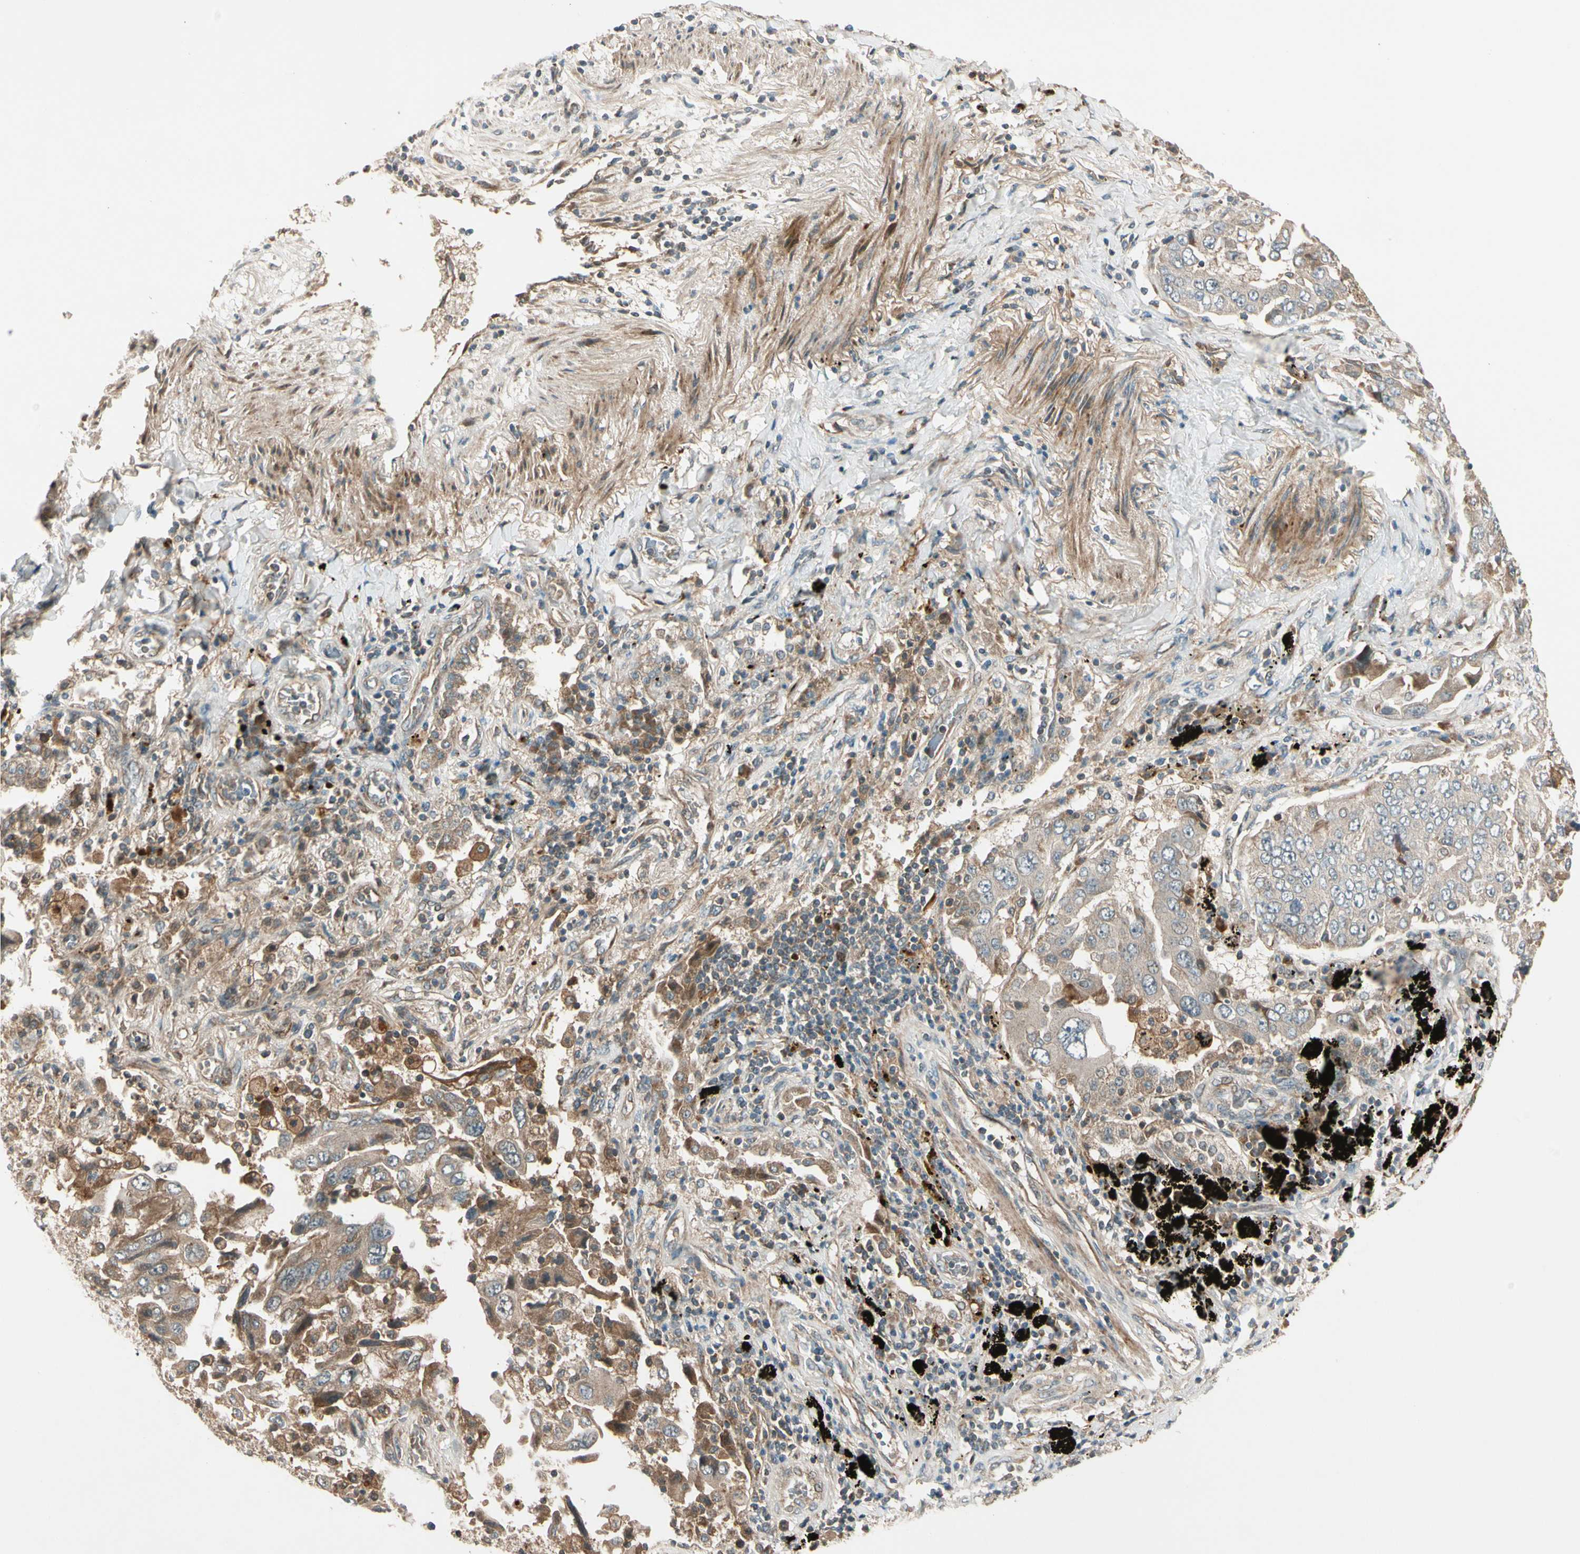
{"staining": {"intensity": "moderate", "quantity": ">75%", "location": "cytoplasmic/membranous"}, "tissue": "lung cancer", "cell_type": "Tumor cells", "image_type": "cancer", "snomed": [{"axis": "morphology", "description": "Adenocarcinoma, NOS"}, {"axis": "topography", "description": "Lung"}], "caption": "Adenocarcinoma (lung) stained with a protein marker shows moderate staining in tumor cells.", "gene": "ACVR1C", "patient": {"sex": "female", "age": 65}}